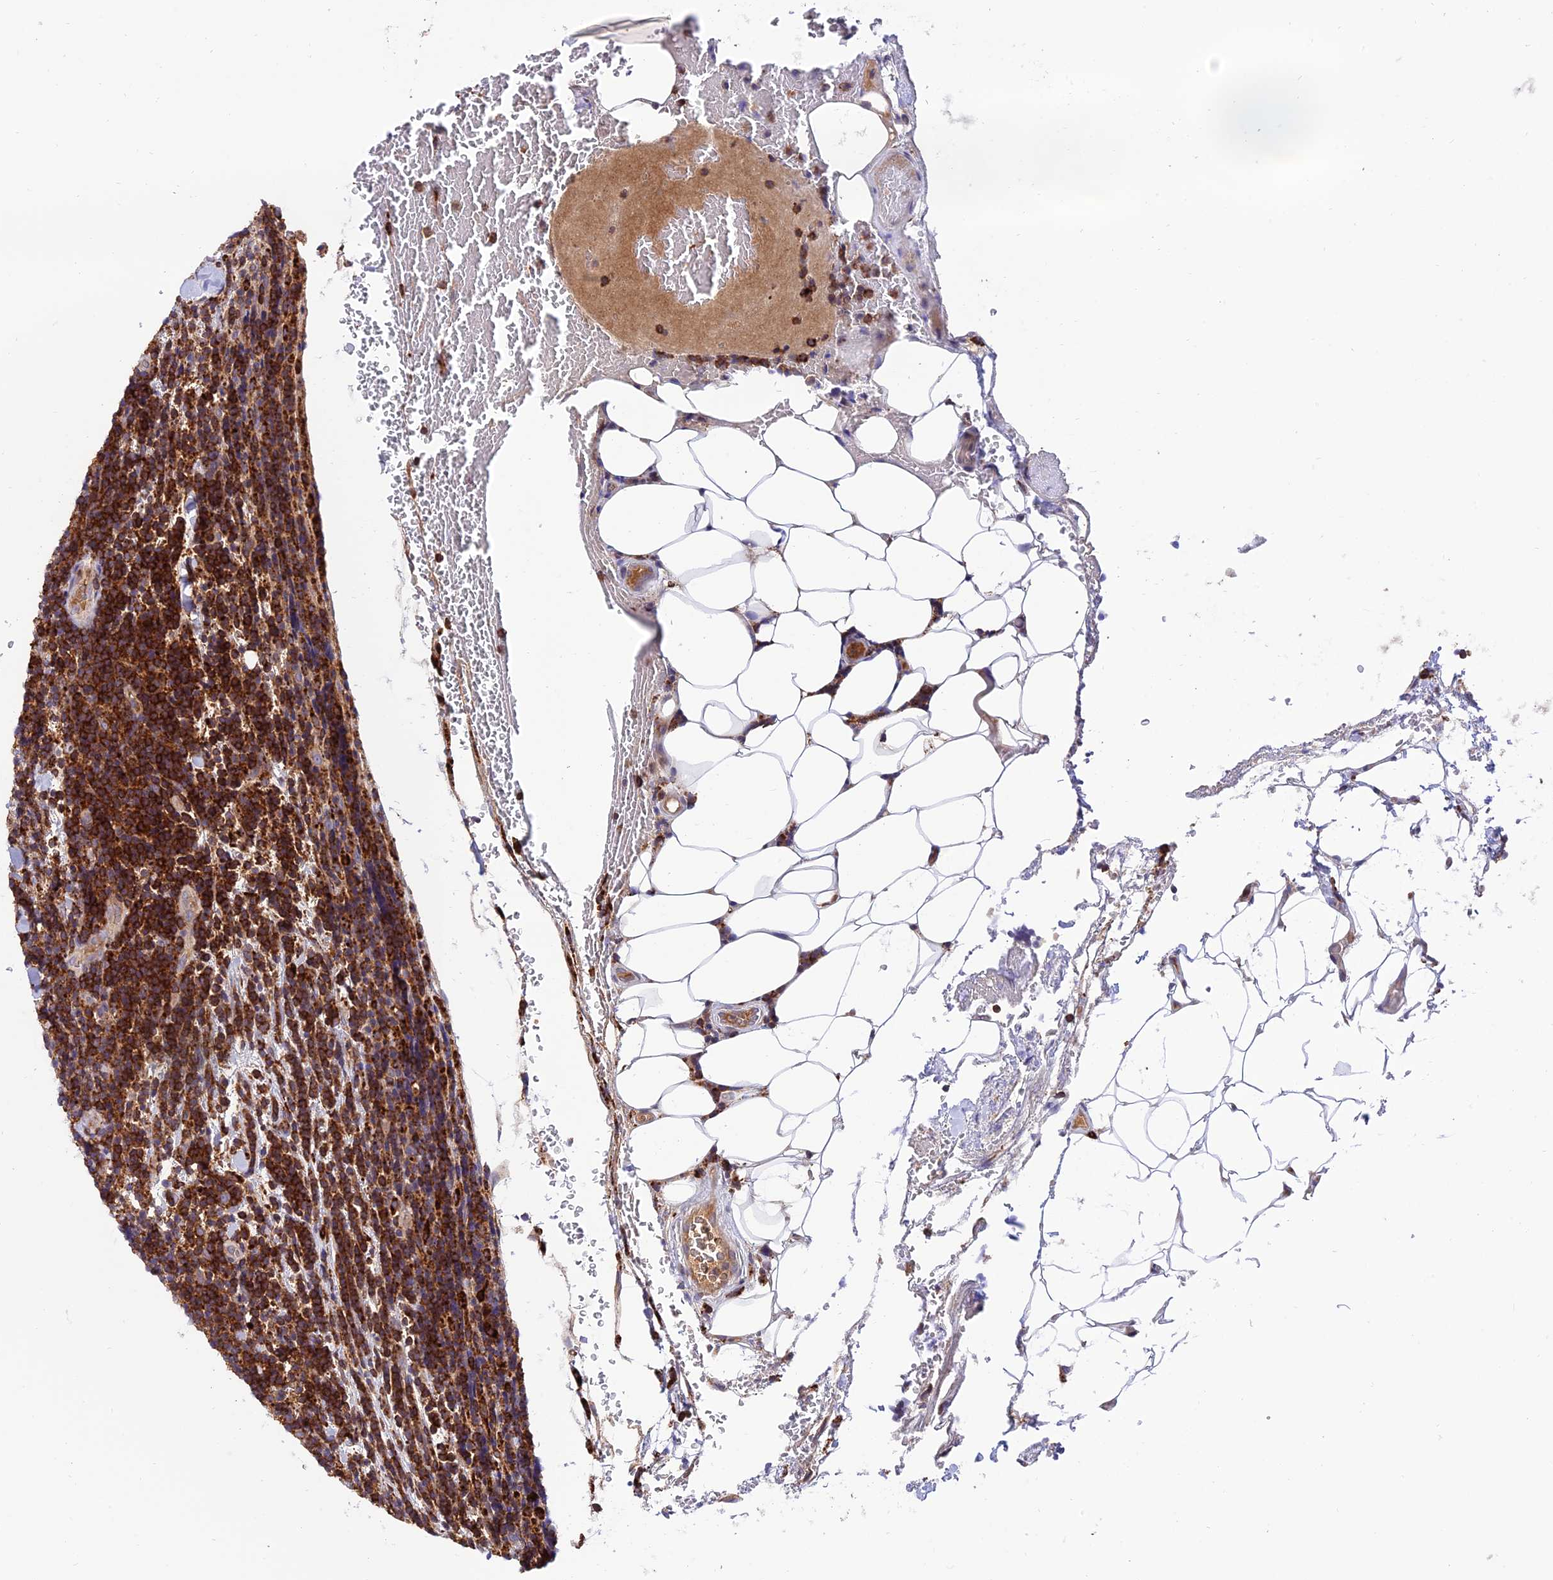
{"staining": {"intensity": "strong", "quantity": ">75%", "location": "cytoplasmic/membranous"}, "tissue": "lymphoma", "cell_type": "Tumor cells", "image_type": "cancer", "snomed": [{"axis": "morphology", "description": "Malignant lymphoma, non-Hodgkin's type, Low grade"}, {"axis": "topography", "description": "Lymph node"}], "caption": "Protein staining of lymphoma tissue exhibits strong cytoplasmic/membranous expression in about >75% of tumor cells.", "gene": "ARHGEF18", "patient": {"sex": "male", "age": 66}}